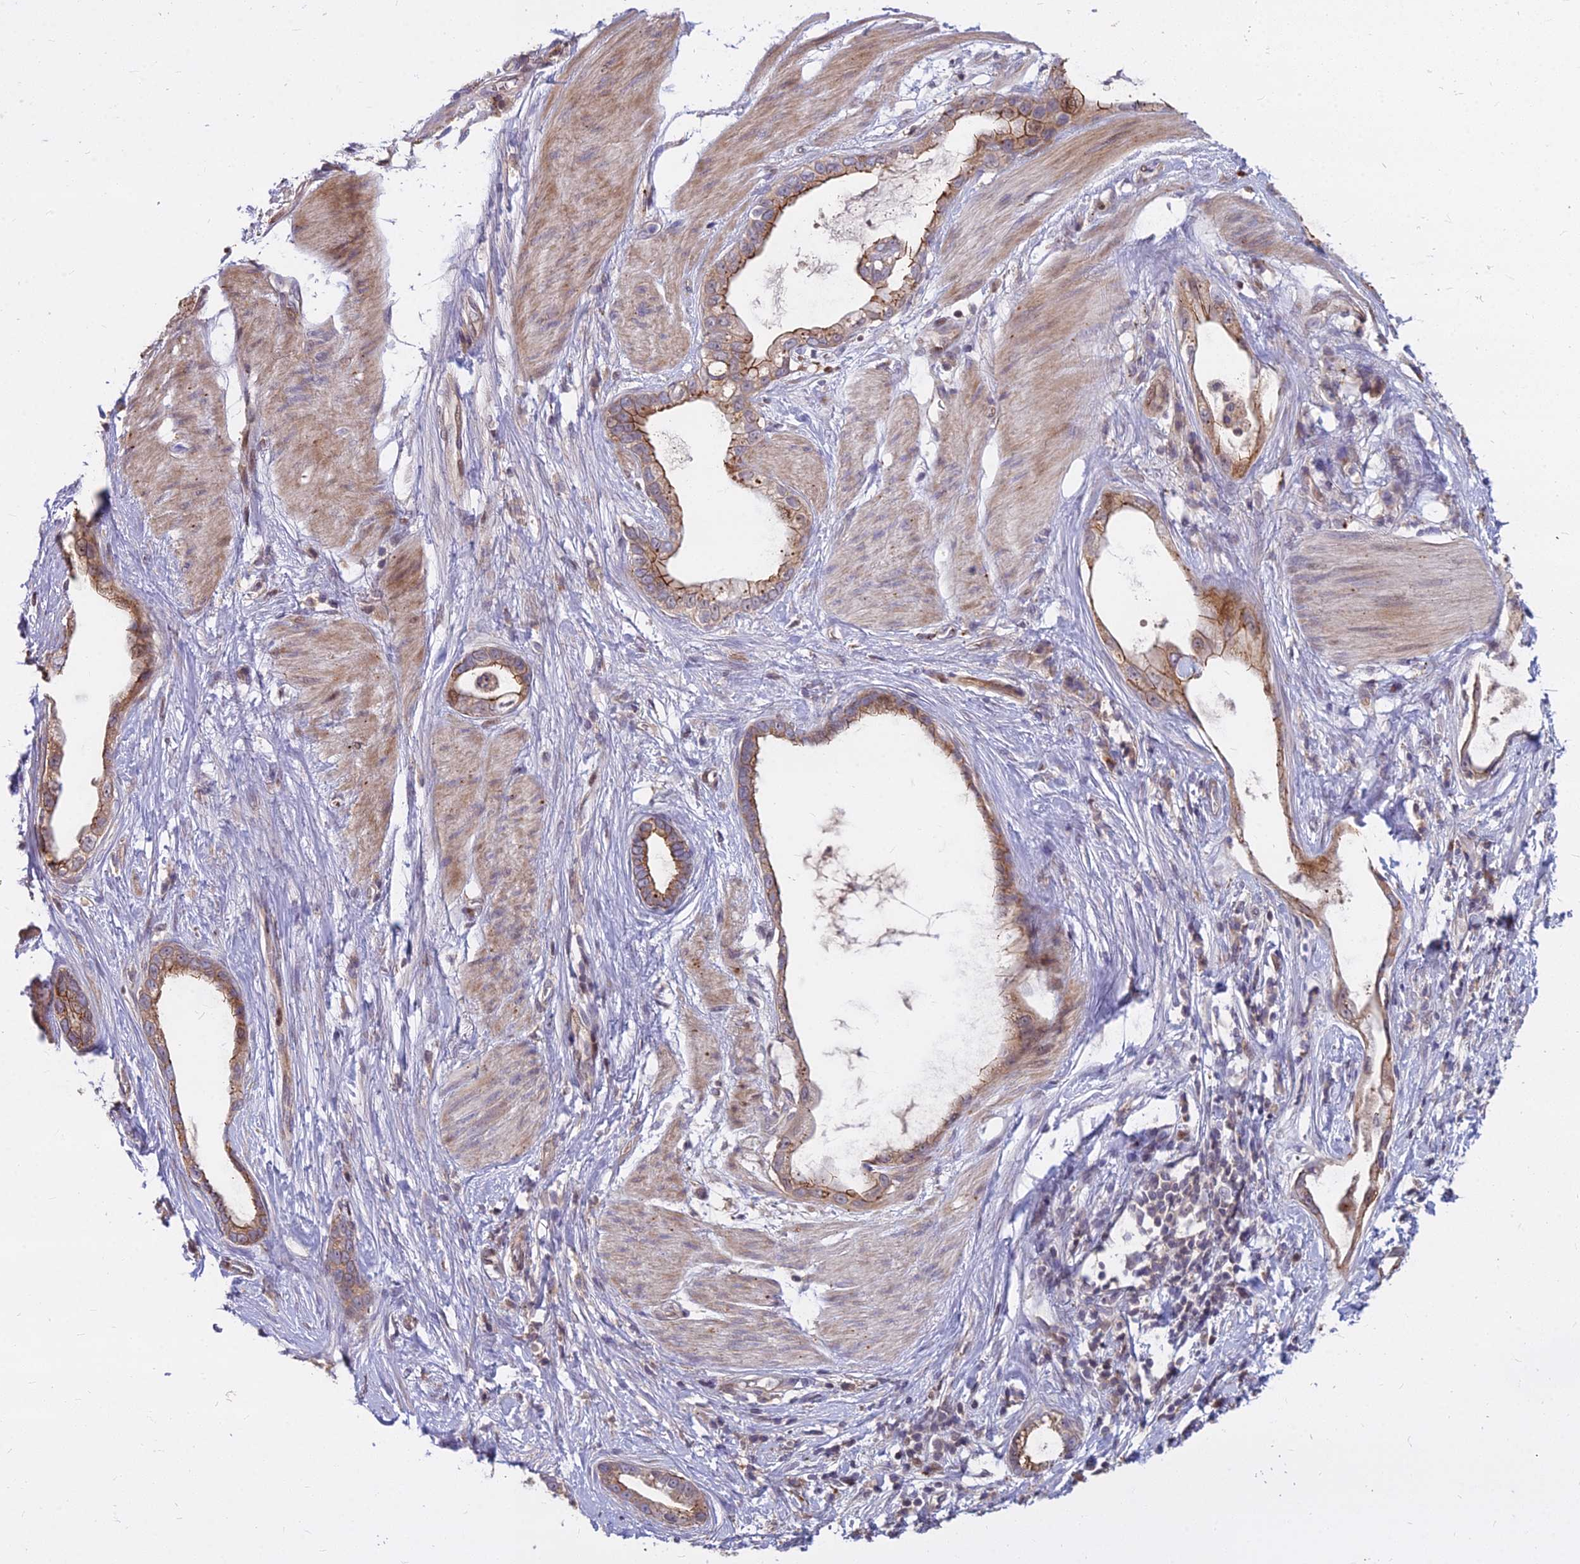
{"staining": {"intensity": "moderate", "quantity": "25%-75%", "location": "cytoplasmic/membranous"}, "tissue": "stomach cancer", "cell_type": "Tumor cells", "image_type": "cancer", "snomed": [{"axis": "morphology", "description": "Adenocarcinoma, NOS"}, {"axis": "topography", "description": "Stomach"}], "caption": "A brown stain shows moderate cytoplasmic/membranous positivity of a protein in human stomach adenocarcinoma tumor cells. The staining is performed using DAB (3,3'-diaminobenzidine) brown chromogen to label protein expression. The nuclei are counter-stained blue using hematoxylin.", "gene": "GLYATL3", "patient": {"sex": "male", "age": 55}}